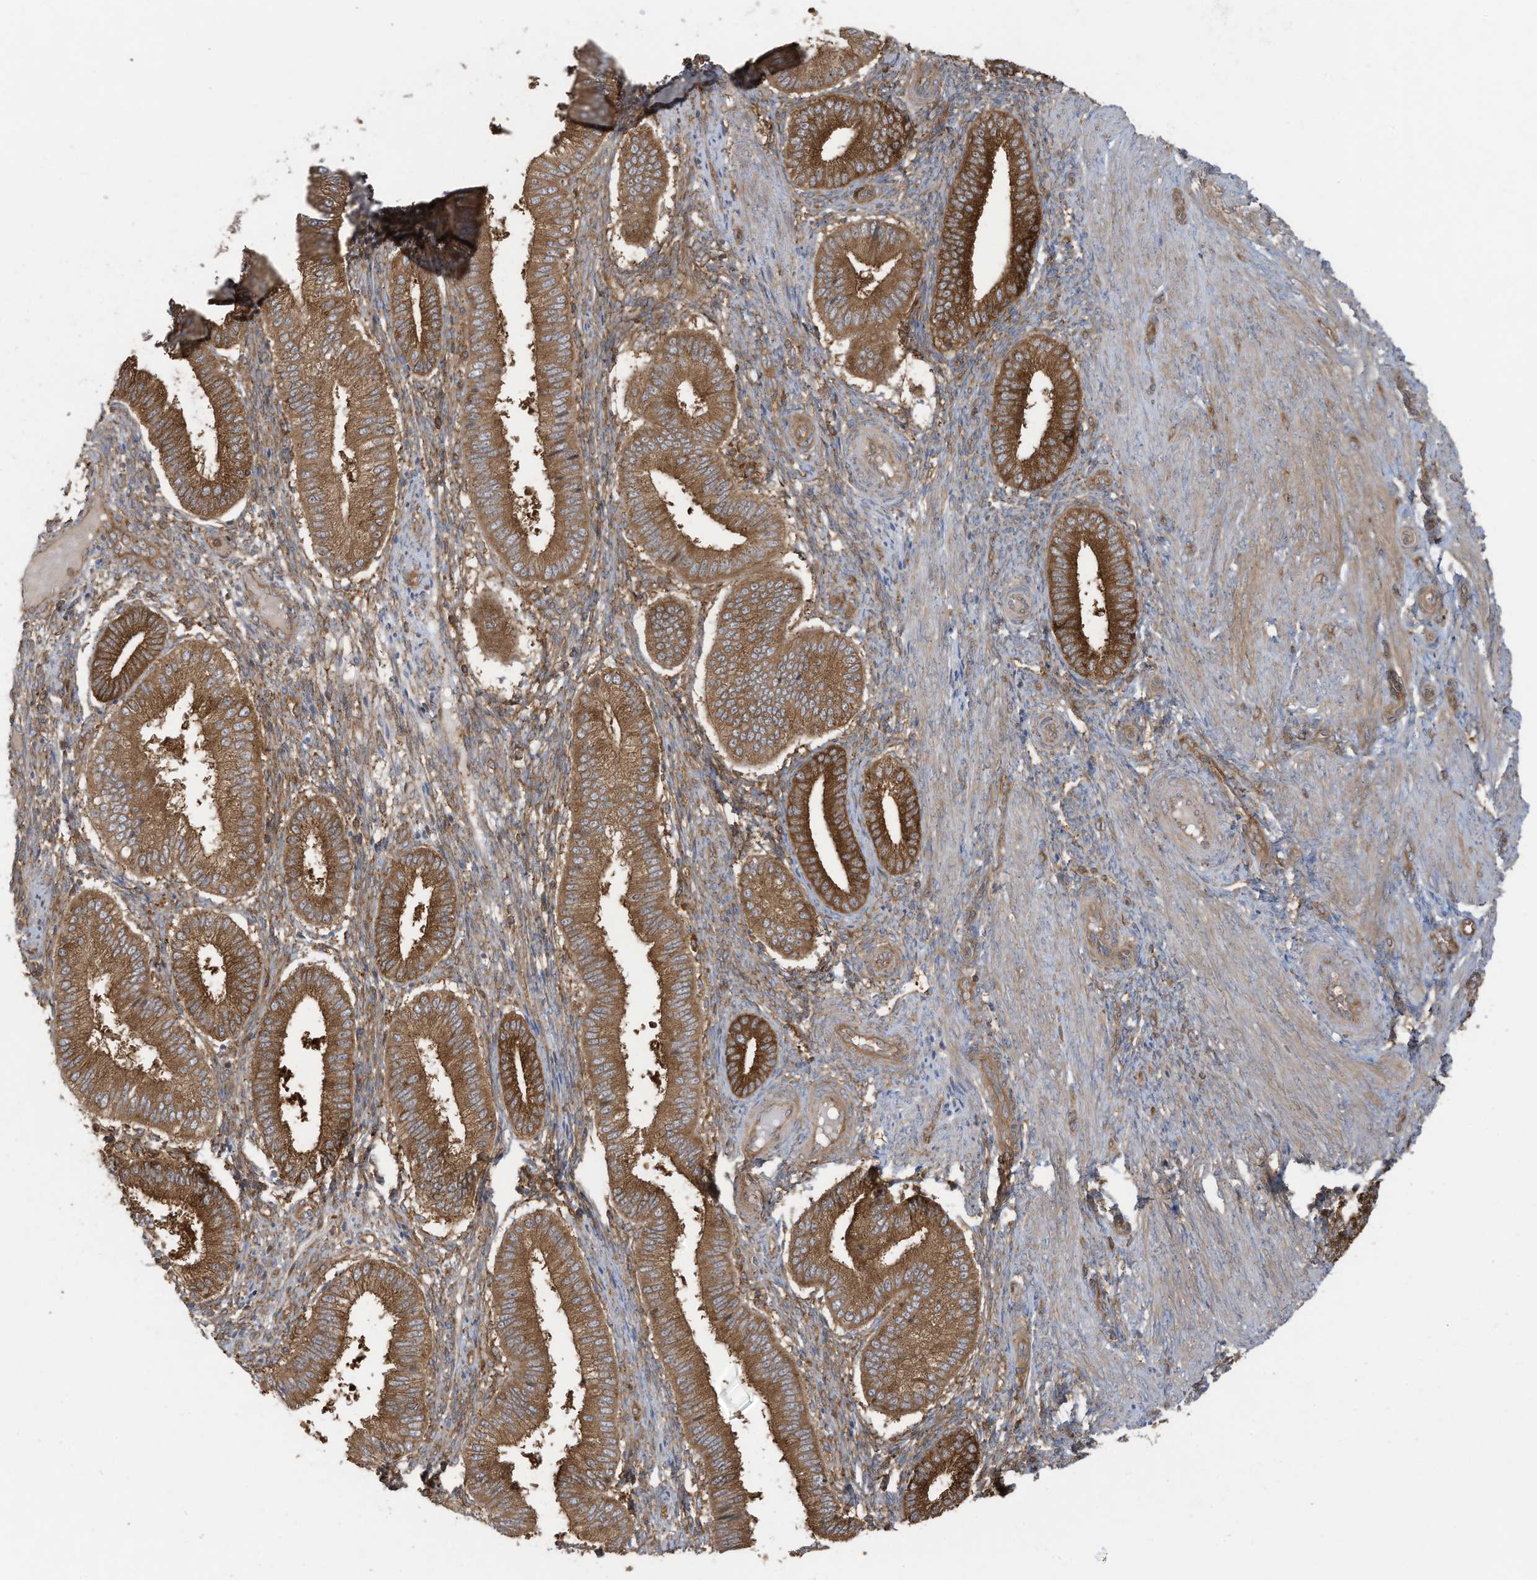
{"staining": {"intensity": "weak", "quantity": "<25%", "location": "cytoplasmic/membranous"}, "tissue": "endometrium", "cell_type": "Cells in endometrial stroma", "image_type": "normal", "snomed": [{"axis": "morphology", "description": "Normal tissue, NOS"}, {"axis": "topography", "description": "Endometrium"}], "caption": "DAB immunohistochemical staining of benign human endometrium exhibits no significant expression in cells in endometrial stroma.", "gene": "OLA1", "patient": {"sex": "female", "age": 39}}